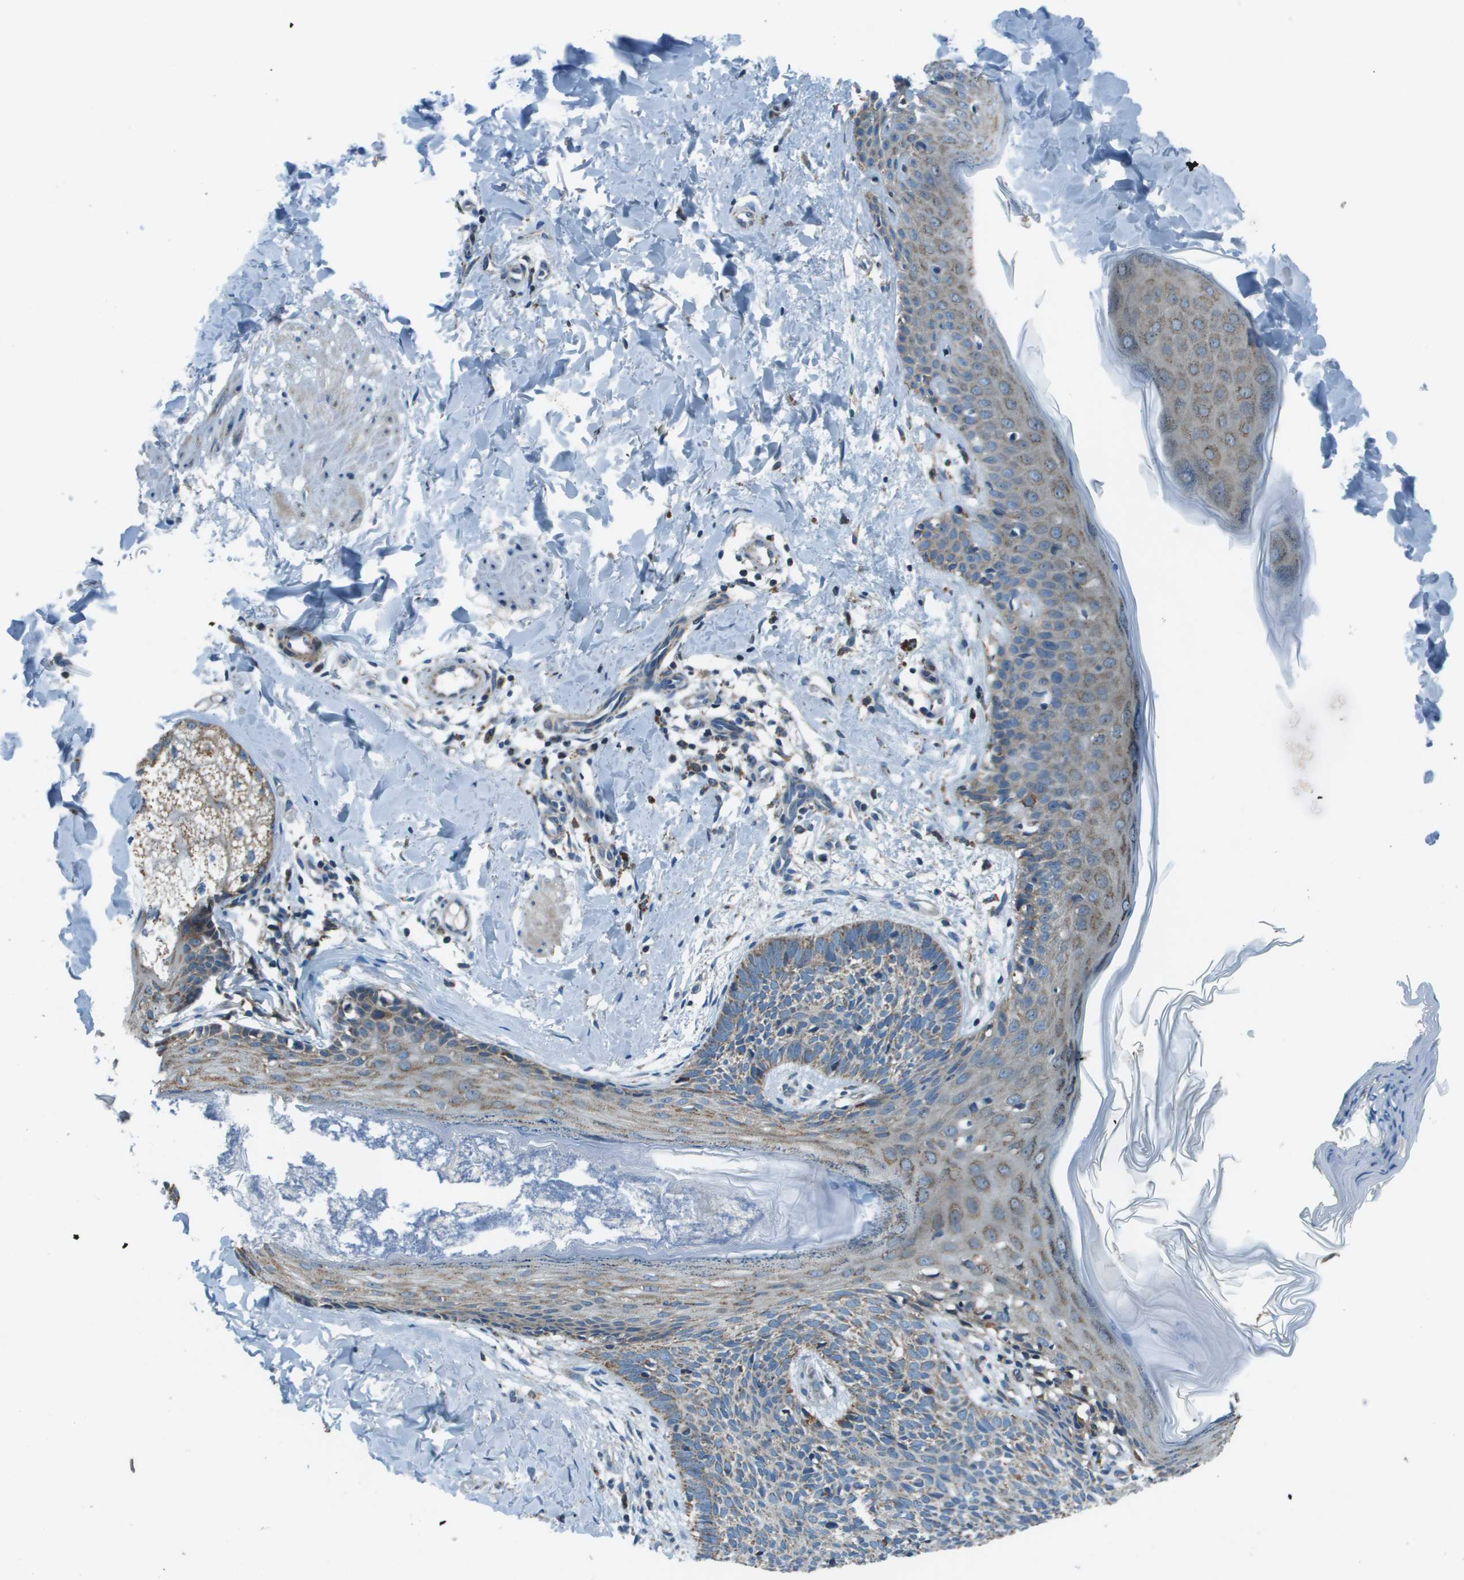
{"staining": {"intensity": "weak", "quantity": "<25%", "location": "cytoplasmic/membranous"}, "tissue": "skin cancer", "cell_type": "Tumor cells", "image_type": "cancer", "snomed": [{"axis": "morphology", "description": "Basal cell carcinoma"}, {"axis": "topography", "description": "Skin"}], "caption": "This is a photomicrograph of IHC staining of basal cell carcinoma (skin), which shows no expression in tumor cells.", "gene": "TMEM51", "patient": {"sex": "male", "age": 60}}